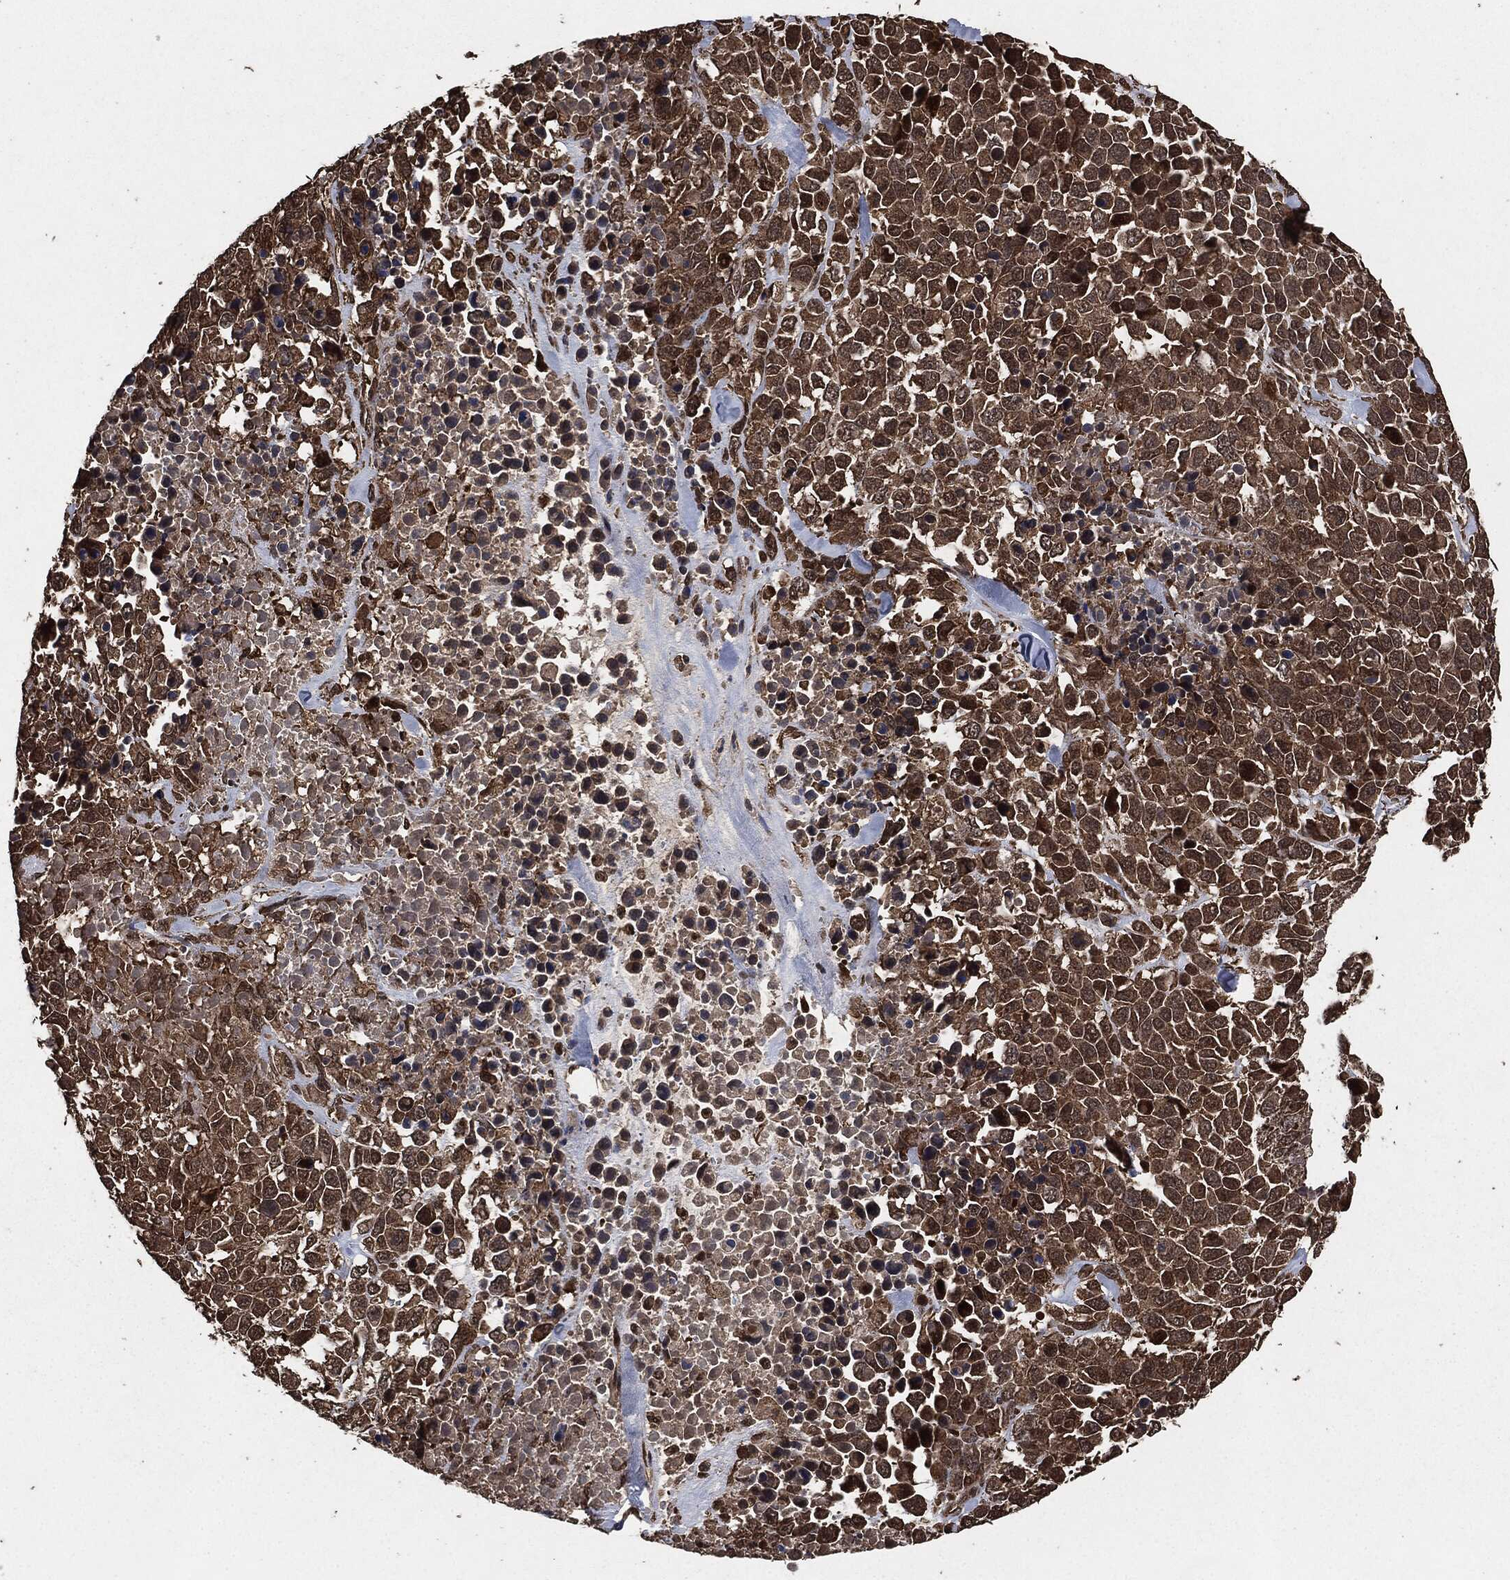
{"staining": {"intensity": "strong", "quantity": "<25%", "location": "cytoplasmic/membranous"}, "tissue": "melanoma", "cell_type": "Tumor cells", "image_type": "cancer", "snomed": [{"axis": "morphology", "description": "Malignant melanoma, Metastatic site"}, {"axis": "topography", "description": "Skin"}], "caption": "This image displays melanoma stained with immunohistochemistry (IHC) to label a protein in brown. The cytoplasmic/membranous of tumor cells show strong positivity for the protein. Nuclei are counter-stained blue.", "gene": "EGFR", "patient": {"sex": "male", "age": 84}}